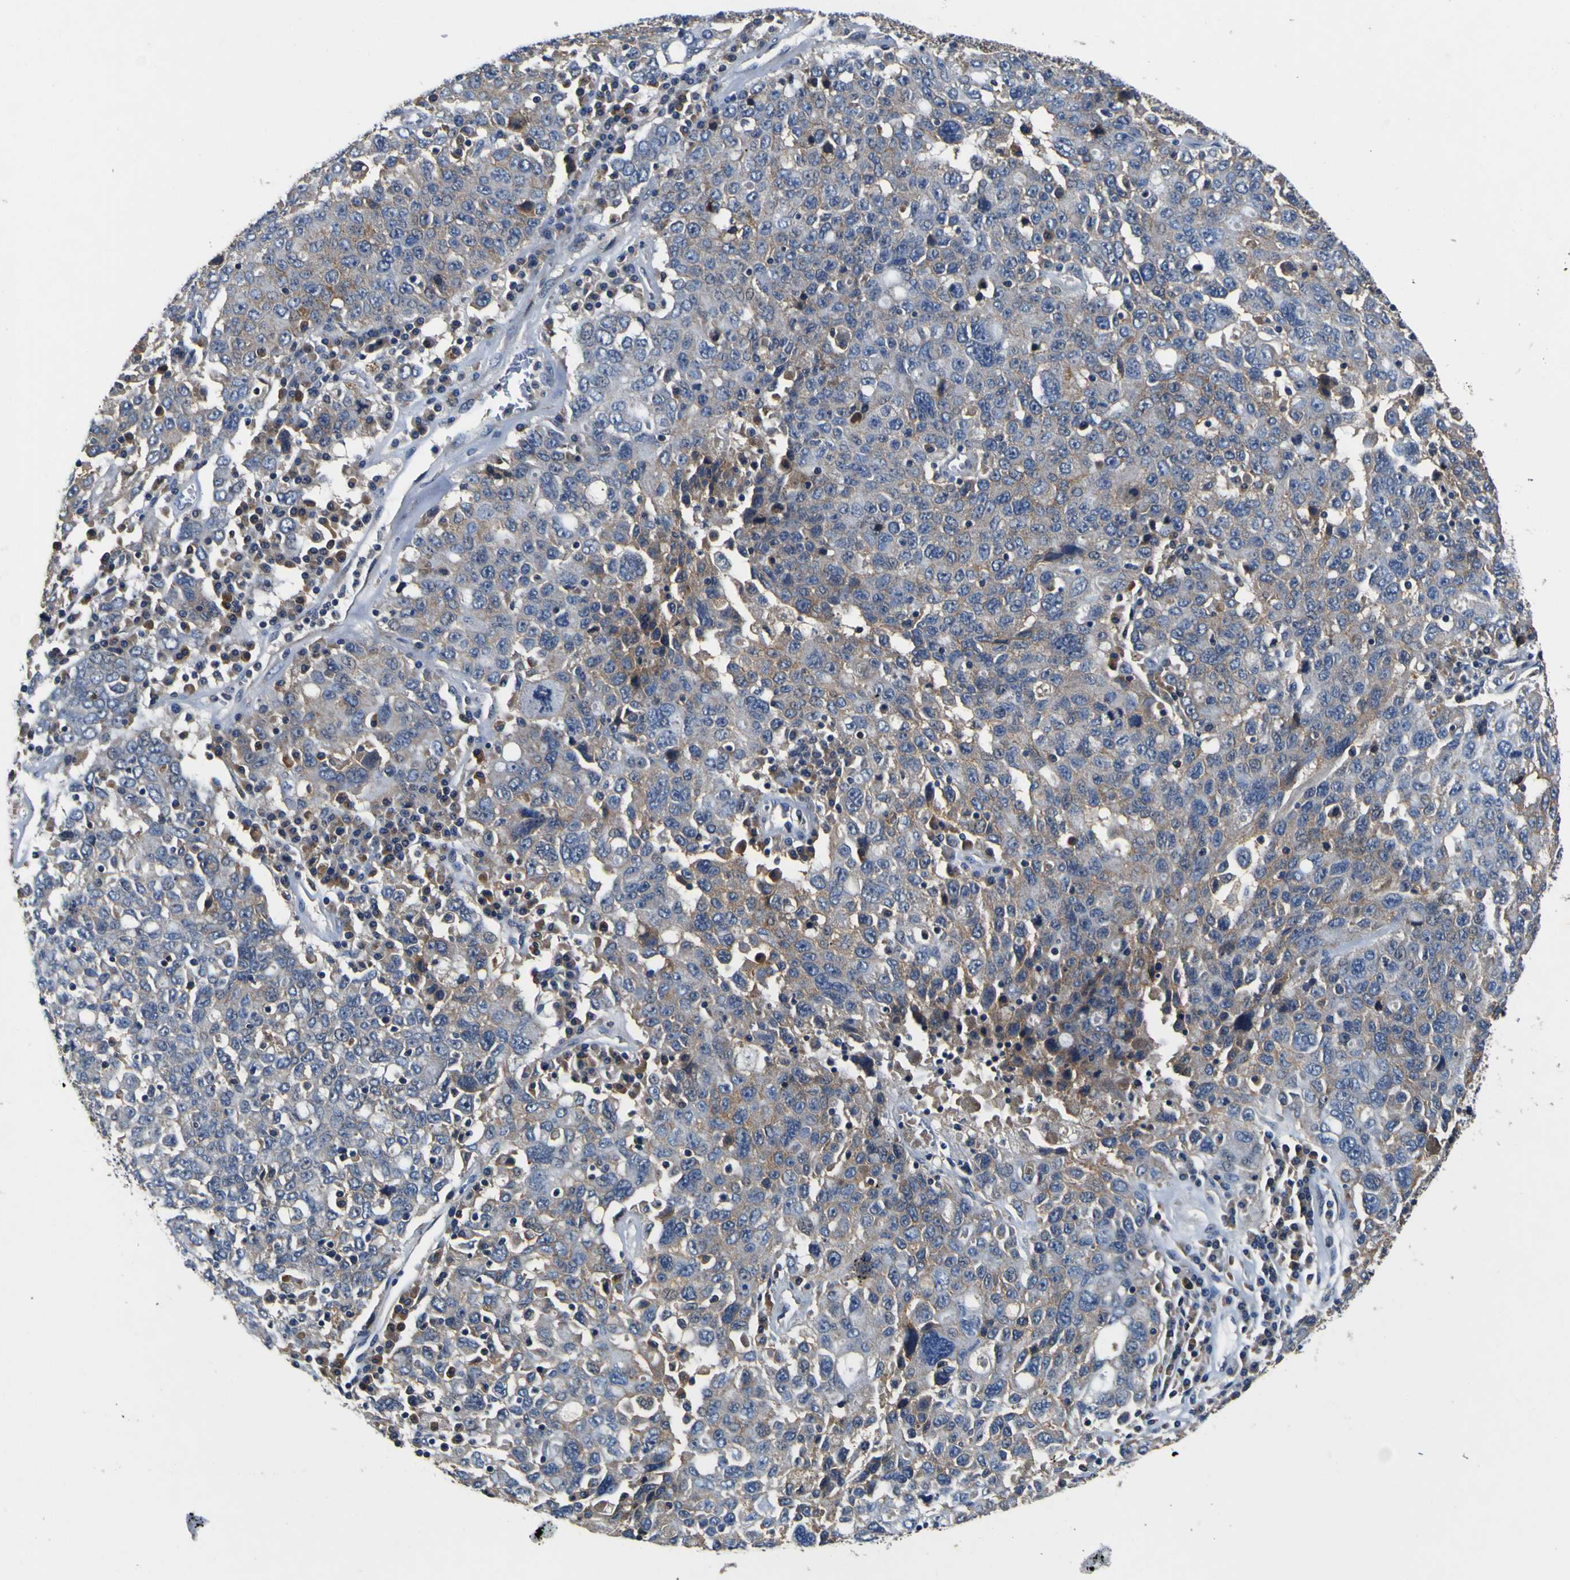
{"staining": {"intensity": "weak", "quantity": "<25%", "location": "cytoplasmic/membranous"}, "tissue": "ovarian cancer", "cell_type": "Tumor cells", "image_type": "cancer", "snomed": [{"axis": "morphology", "description": "Carcinoma, endometroid"}, {"axis": "topography", "description": "Ovary"}], "caption": "The micrograph displays no staining of tumor cells in ovarian endometroid carcinoma.", "gene": "EPHB4", "patient": {"sex": "female", "age": 62}}